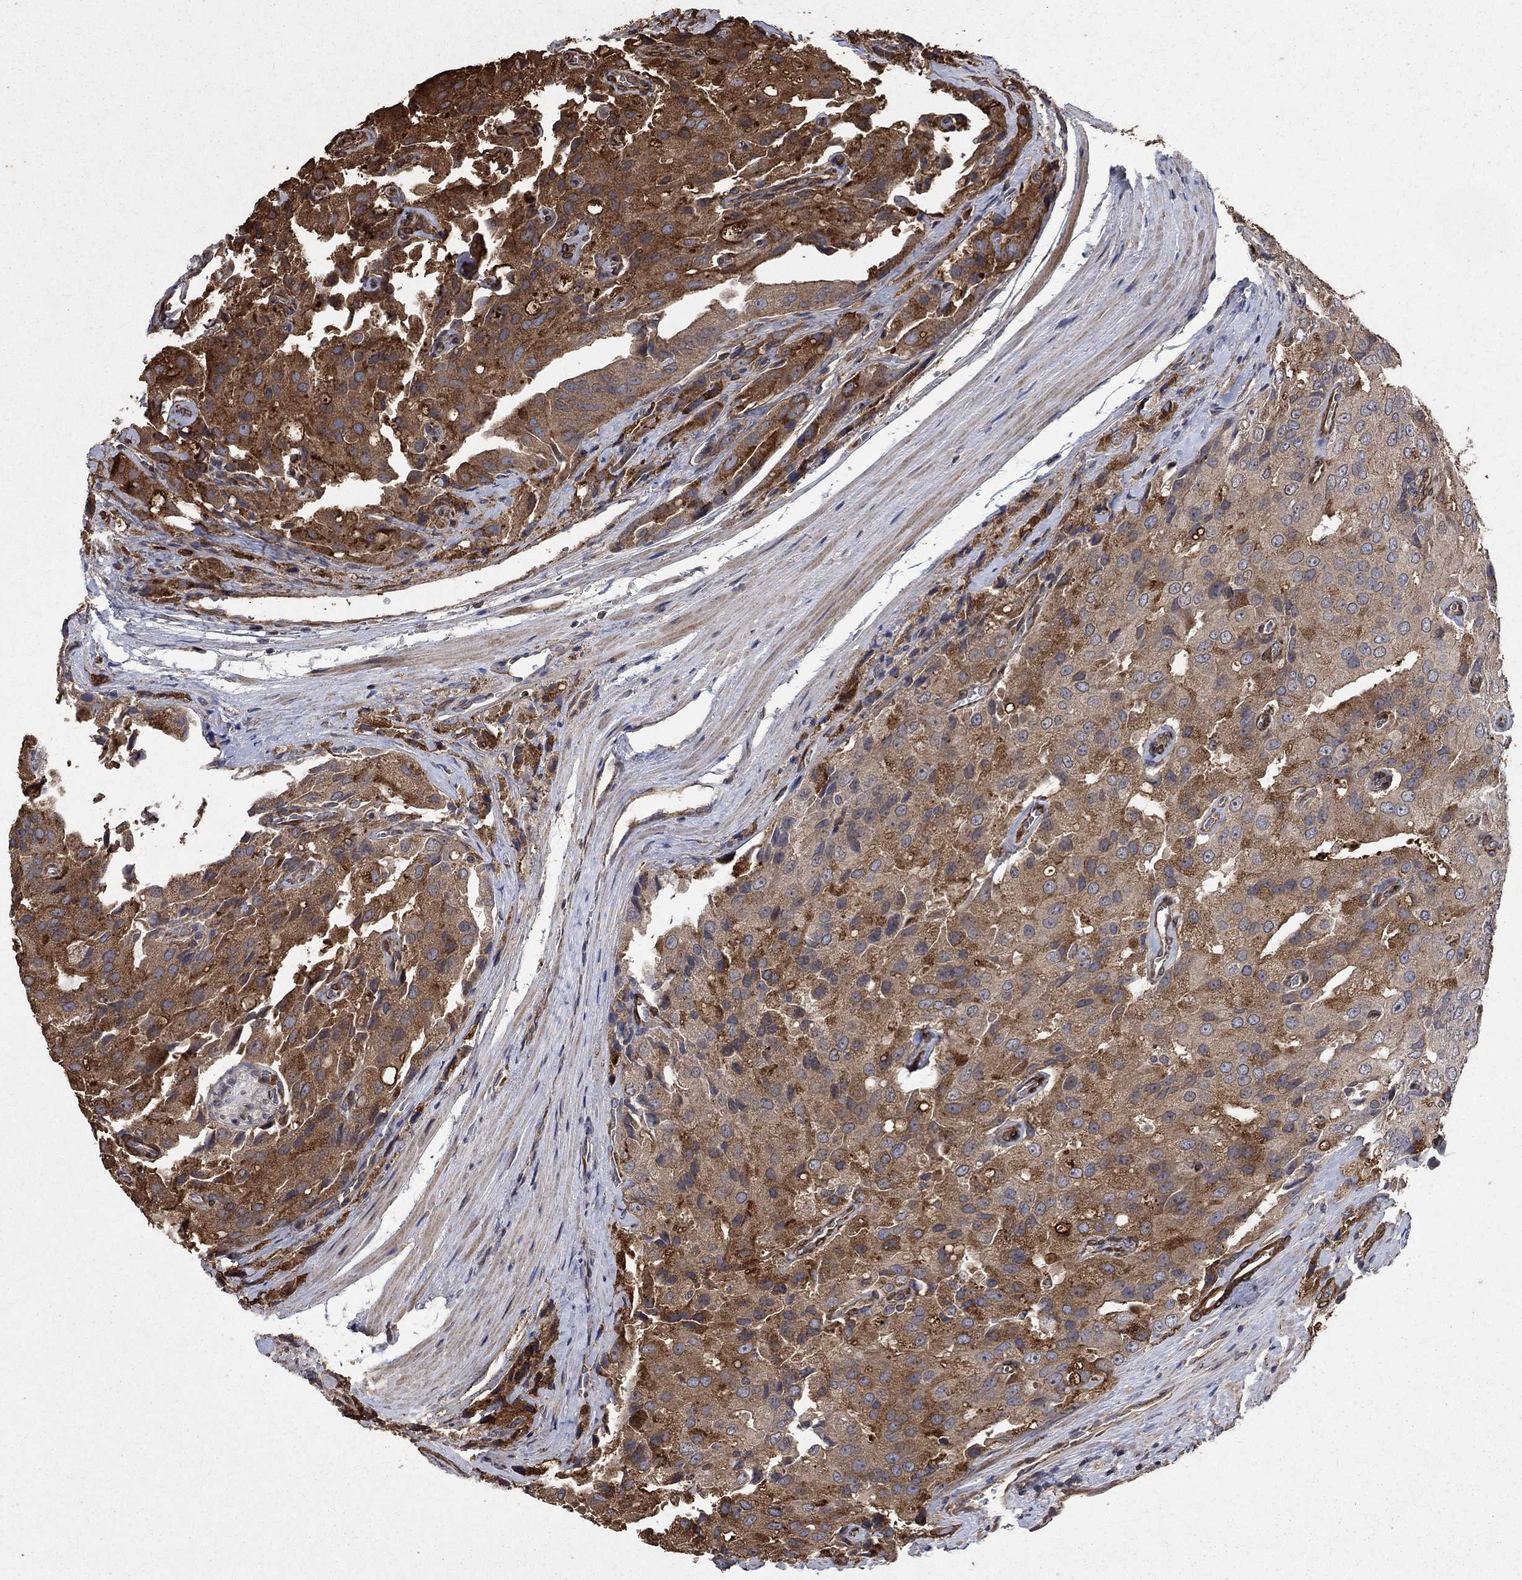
{"staining": {"intensity": "moderate", "quantity": "25%-75%", "location": "cytoplasmic/membranous"}, "tissue": "prostate cancer", "cell_type": "Tumor cells", "image_type": "cancer", "snomed": [{"axis": "morphology", "description": "Adenocarcinoma, NOS"}, {"axis": "topography", "description": "Prostate and seminal vesicle, NOS"}, {"axis": "topography", "description": "Prostate"}], "caption": "Prostate cancer tissue exhibits moderate cytoplasmic/membranous staining in approximately 25%-75% of tumor cells", "gene": "PDE3A", "patient": {"sex": "male", "age": 67}}